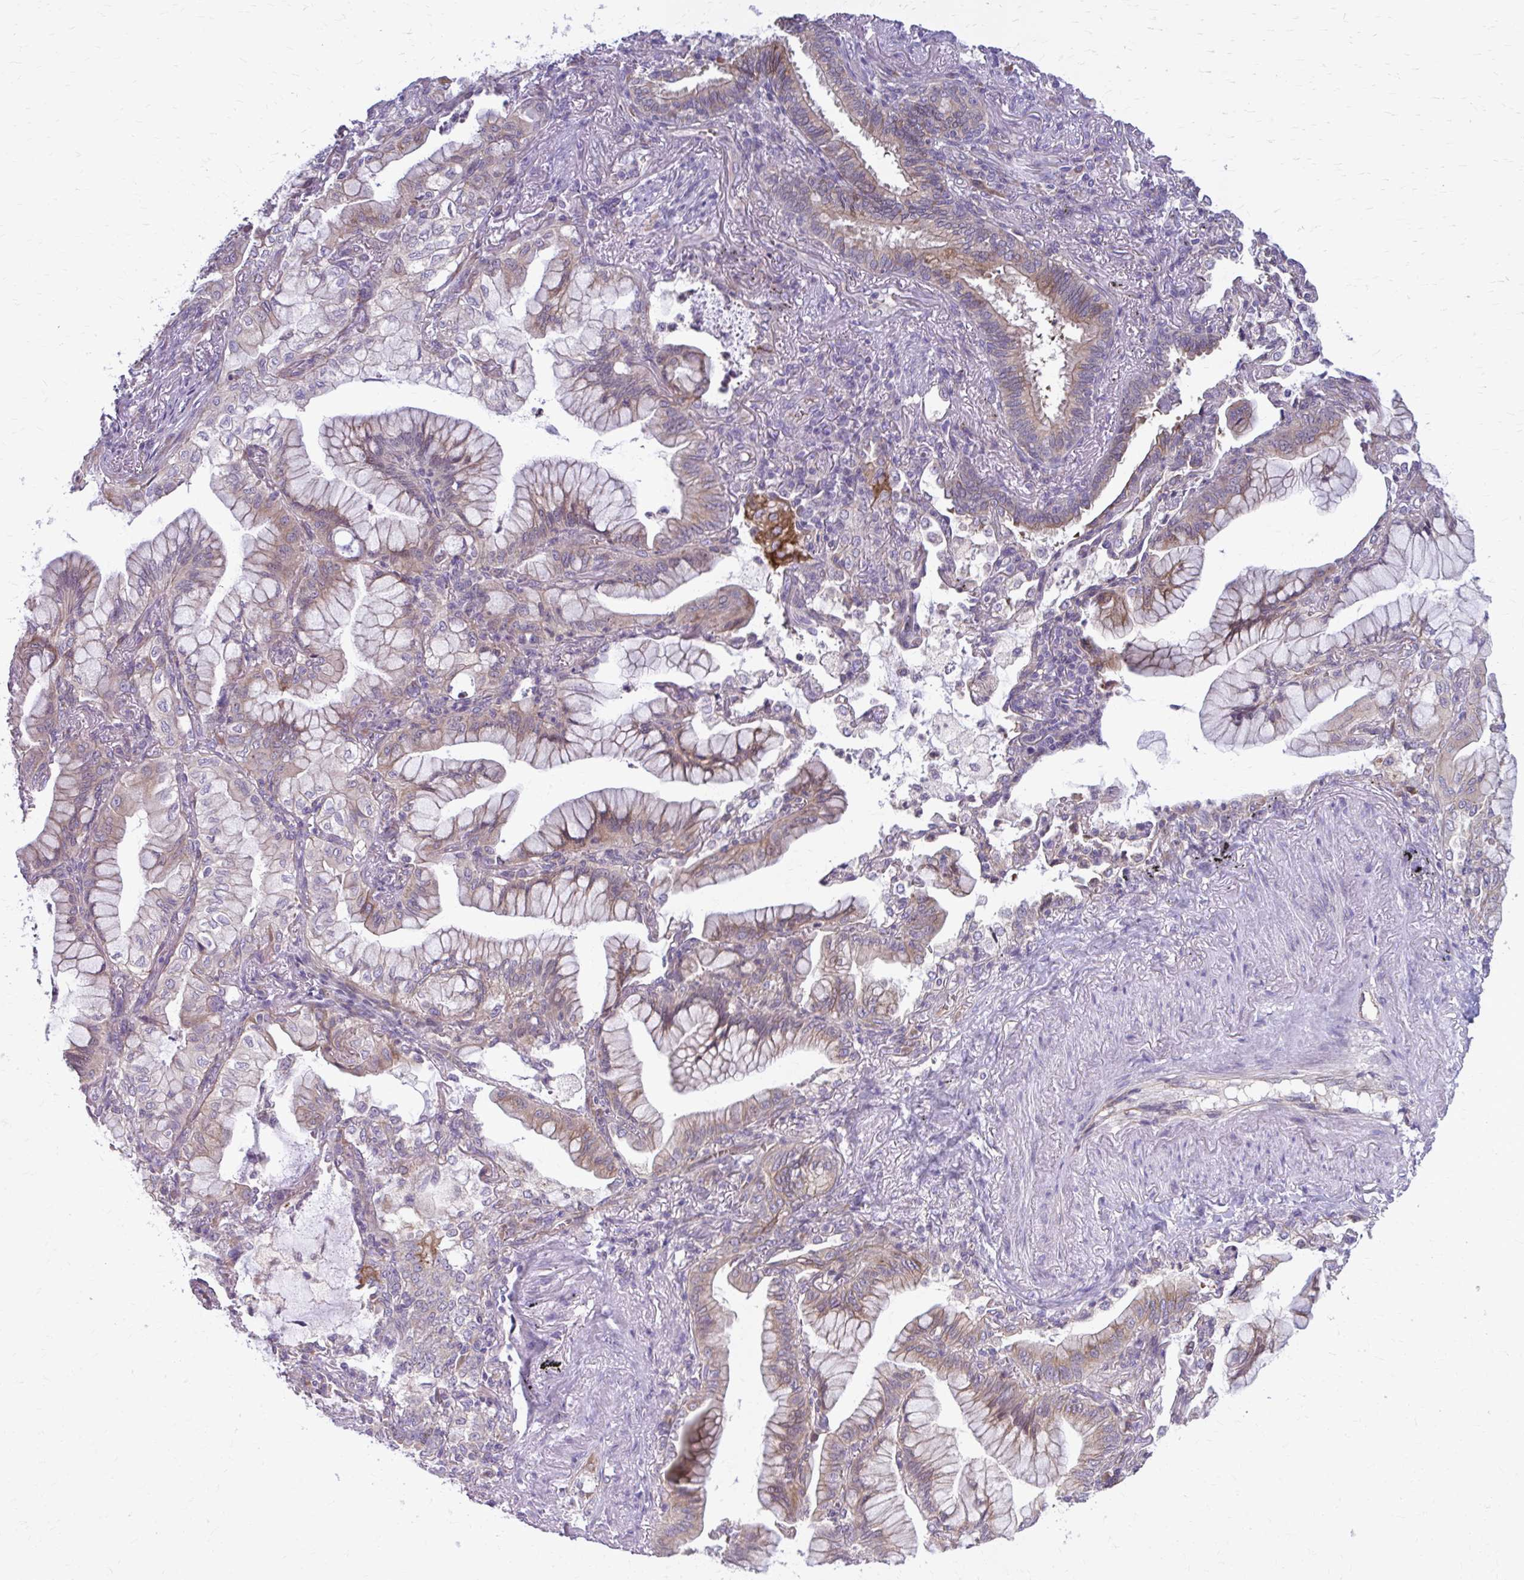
{"staining": {"intensity": "moderate", "quantity": "<25%", "location": "cytoplasmic/membranous"}, "tissue": "lung cancer", "cell_type": "Tumor cells", "image_type": "cancer", "snomed": [{"axis": "morphology", "description": "Adenocarcinoma, NOS"}, {"axis": "topography", "description": "Lung"}], "caption": "A histopathology image of lung adenocarcinoma stained for a protein shows moderate cytoplasmic/membranous brown staining in tumor cells.", "gene": "SNF8", "patient": {"sex": "male", "age": 77}}